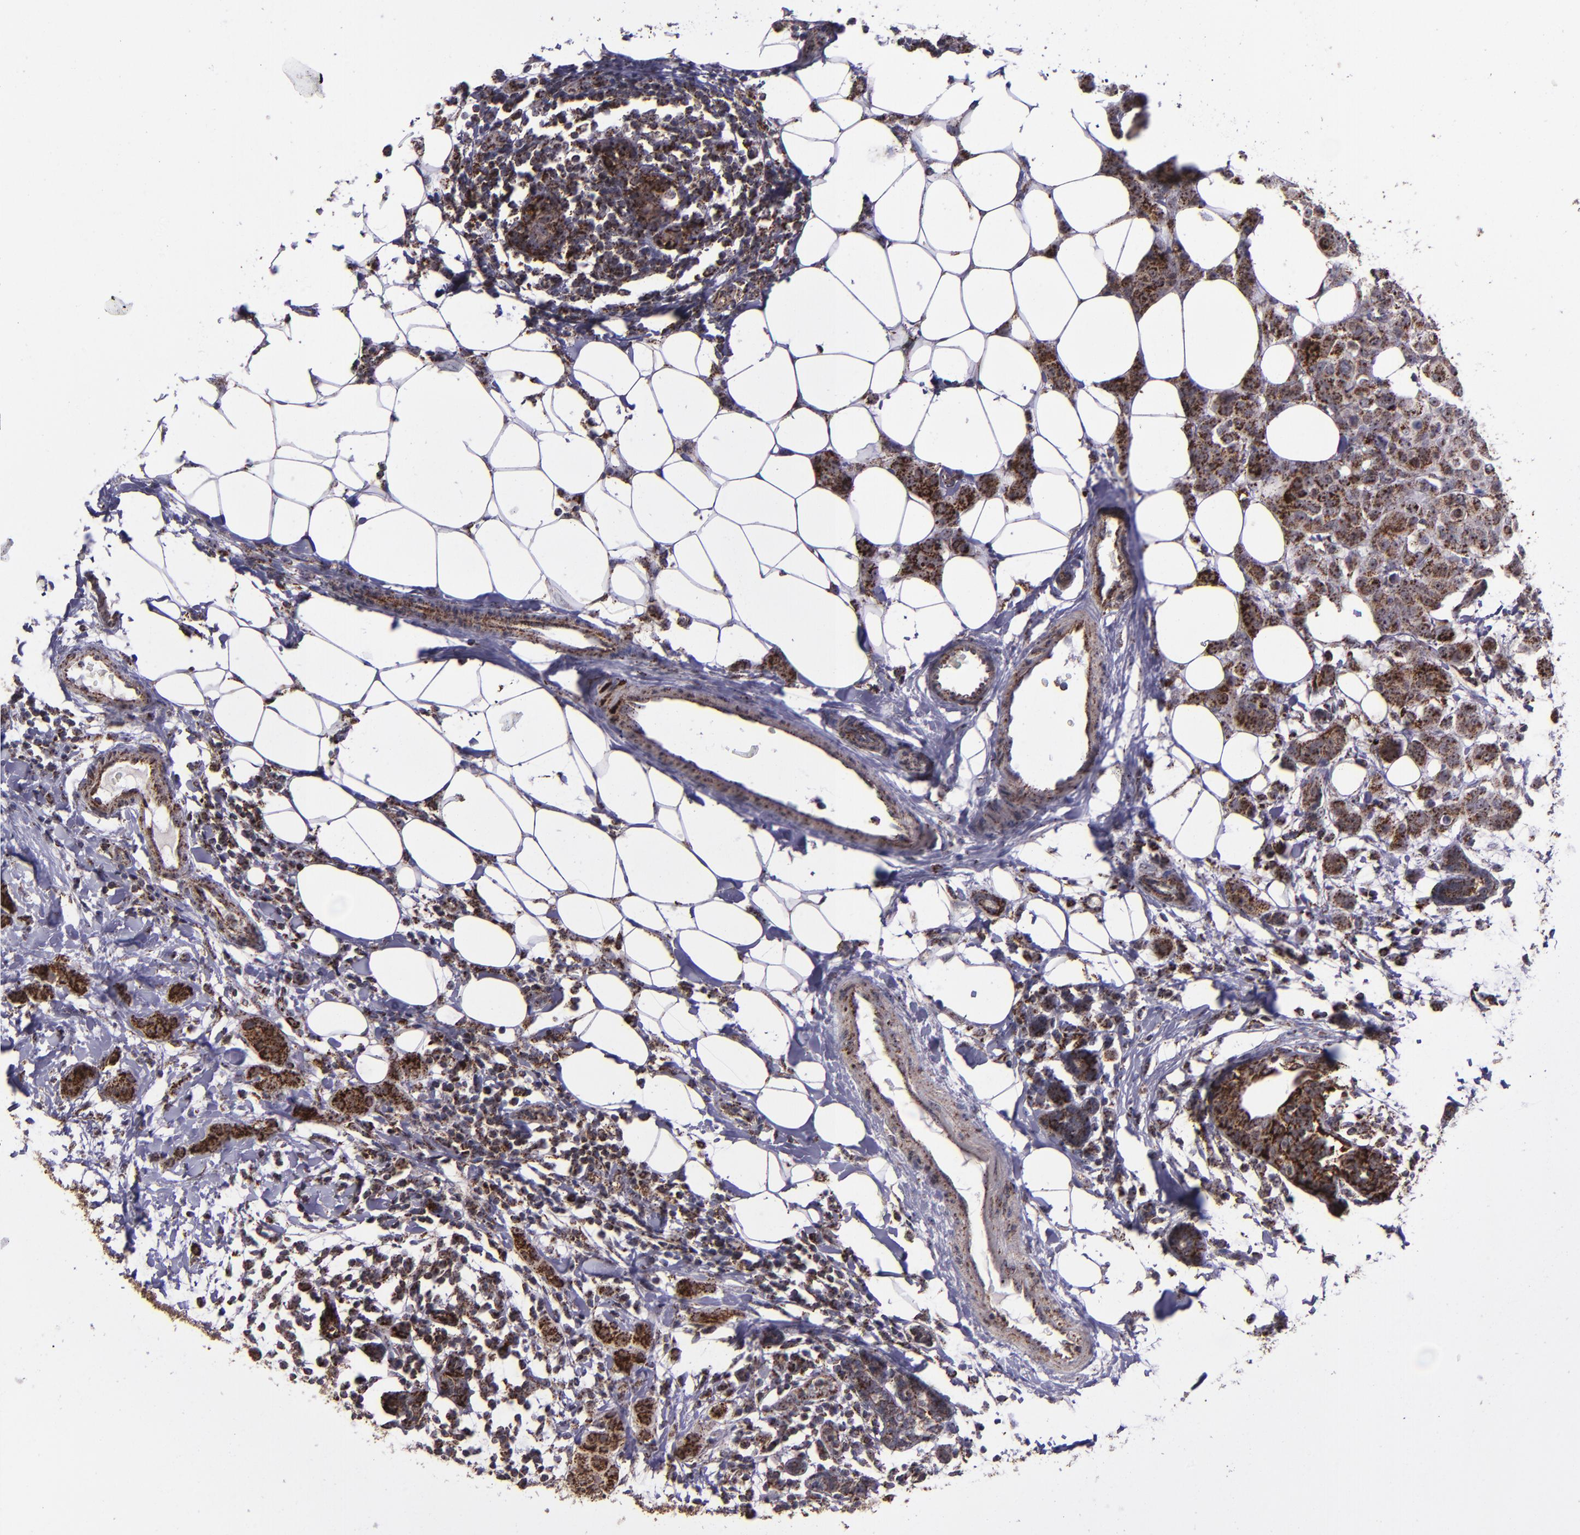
{"staining": {"intensity": "strong", "quantity": ">75%", "location": "cytoplasmic/membranous"}, "tissue": "breast cancer", "cell_type": "Tumor cells", "image_type": "cancer", "snomed": [{"axis": "morphology", "description": "Duct carcinoma"}, {"axis": "topography", "description": "Breast"}], "caption": "Immunohistochemistry histopathology image of human breast cancer (infiltrating ductal carcinoma) stained for a protein (brown), which demonstrates high levels of strong cytoplasmic/membranous positivity in about >75% of tumor cells.", "gene": "LONP1", "patient": {"sex": "female", "age": 40}}